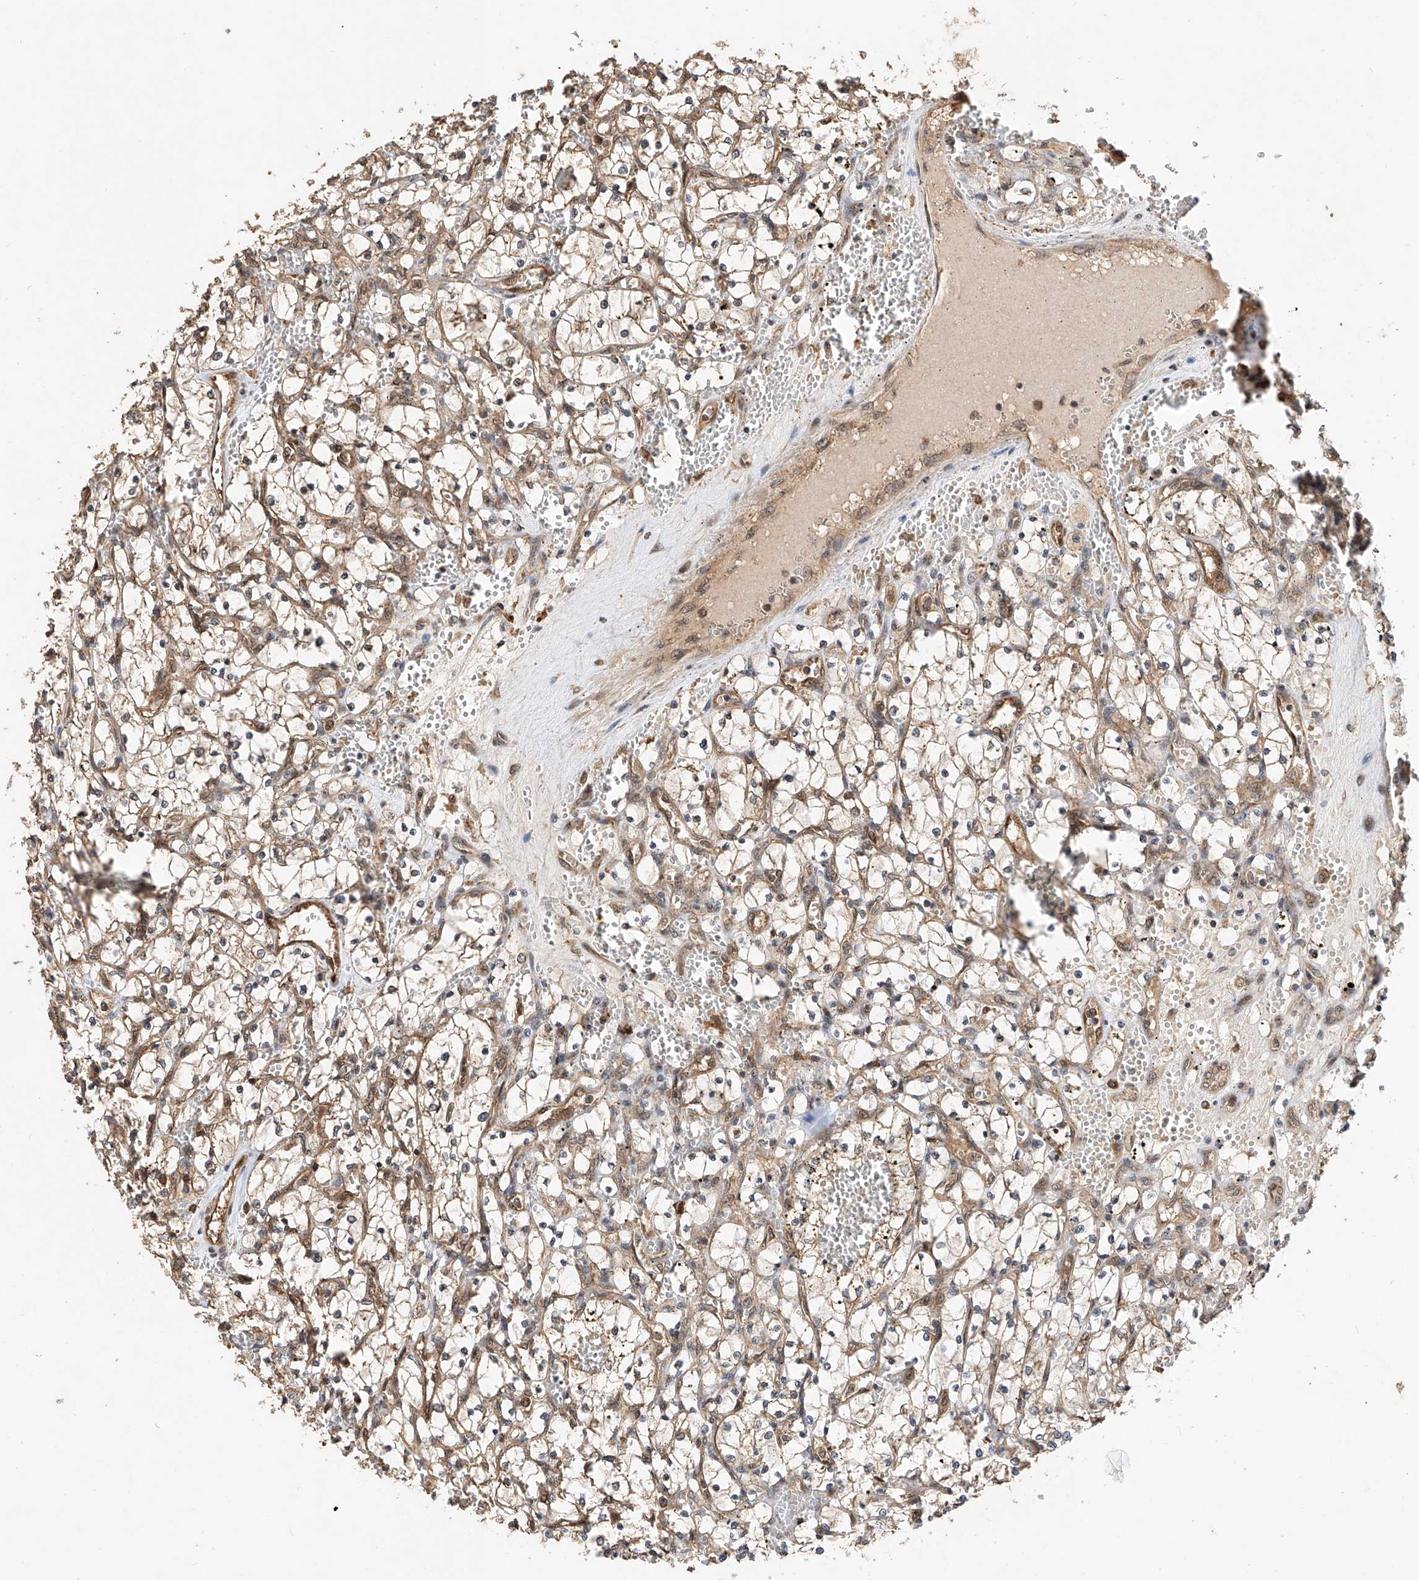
{"staining": {"intensity": "weak", "quantity": "25%-75%", "location": "cytoplasmic/membranous"}, "tissue": "renal cancer", "cell_type": "Tumor cells", "image_type": "cancer", "snomed": [{"axis": "morphology", "description": "Adenocarcinoma, NOS"}, {"axis": "topography", "description": "Kidney"}], "caption": "A photomicrograph of renal cancer stained for a protein exhibits weak cytoplasmic/membranous brown staining in tumor cells.", "gene": "RILPL2", "patient": {"sex": "female", "age": 69}}